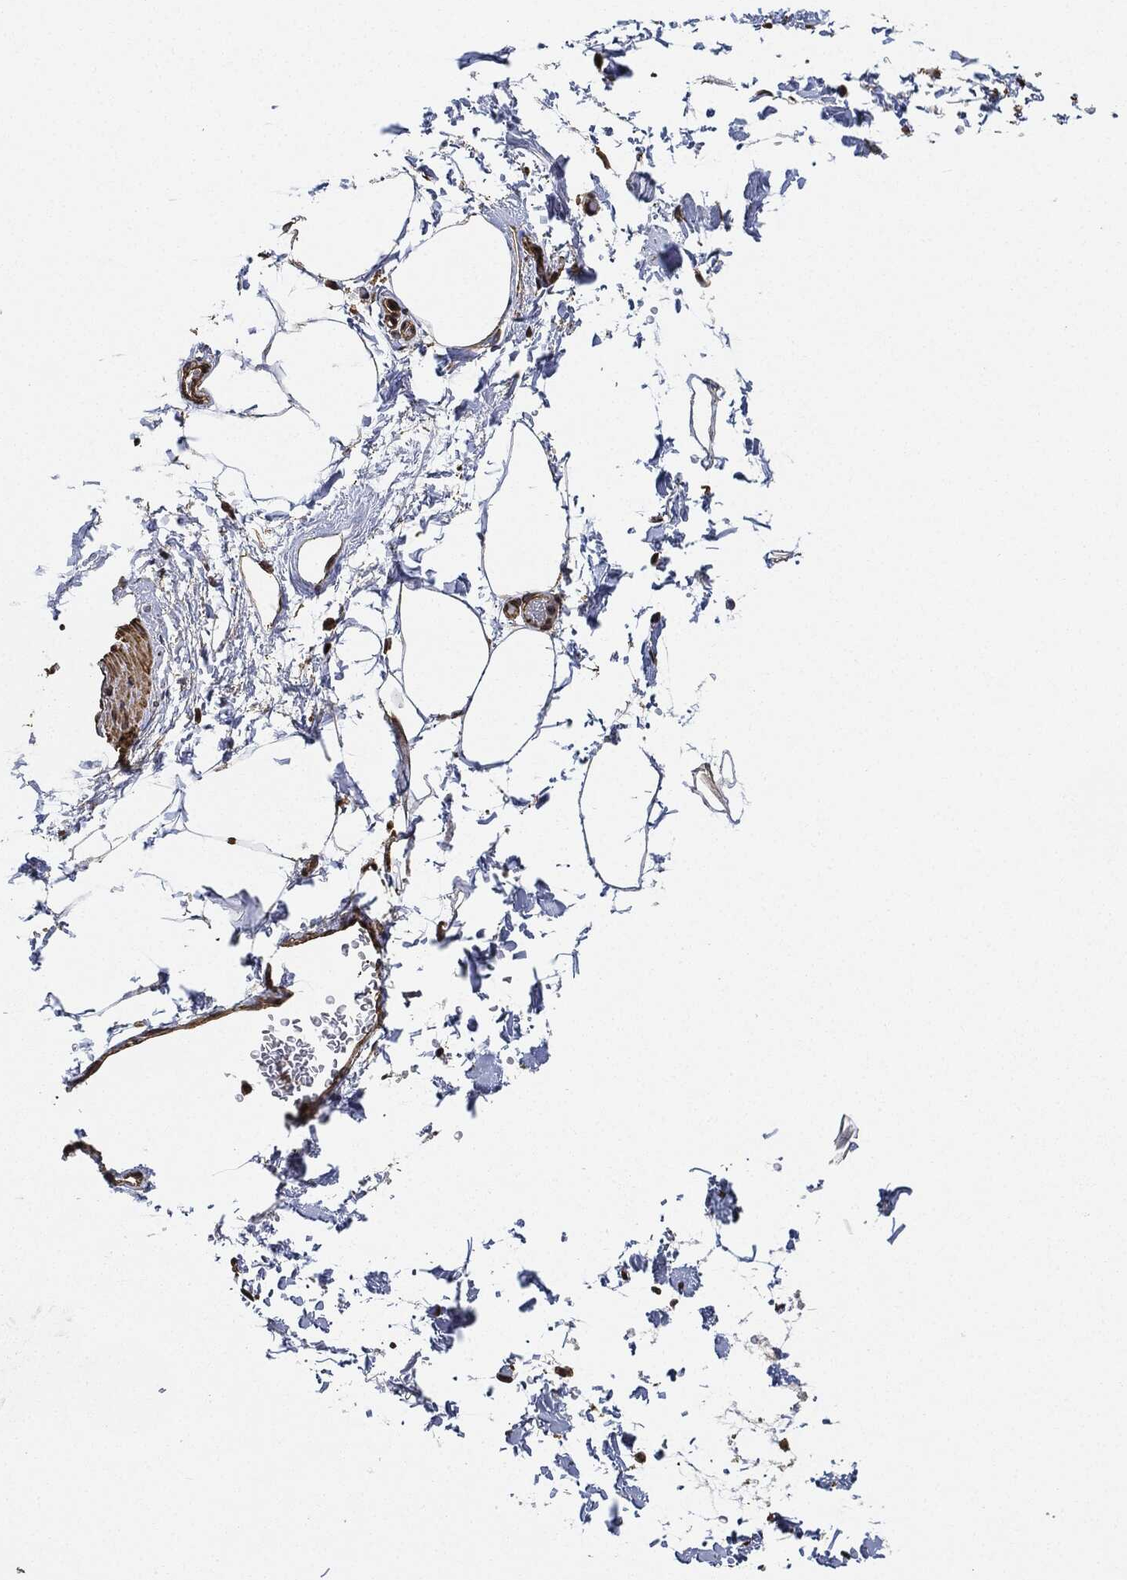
{"staining": {"intensity": "moderate", "quantity": ">75%", "location": "cytoplasmic/membranous"}, "tissue": "soft tissue", "cell_type": "Chondrocytes", "image_type": "normal", "snomed": [{"axis": "morphology", "description": "Normal tissue, NOS"}, {"axis": "topography", "description": "Soft tissue"}, {"axis": "topography", "description": "Adipose tissue"}, {"axis": "topography", "description": "Vascular tissue"}, {"axis": "topography", "description": "Peripheral nerve tissue"}], "caption": "Immunohistochemistry (IHC) (DAB (3,3'-diaminobenzidine)) staining of normal soft tissue exhibits moderate cytoplasmic/membranous protein expression in about >75% of chondrocytes.", "gene": "CEP290", "patient": {"sex": "male", "age": 68}}